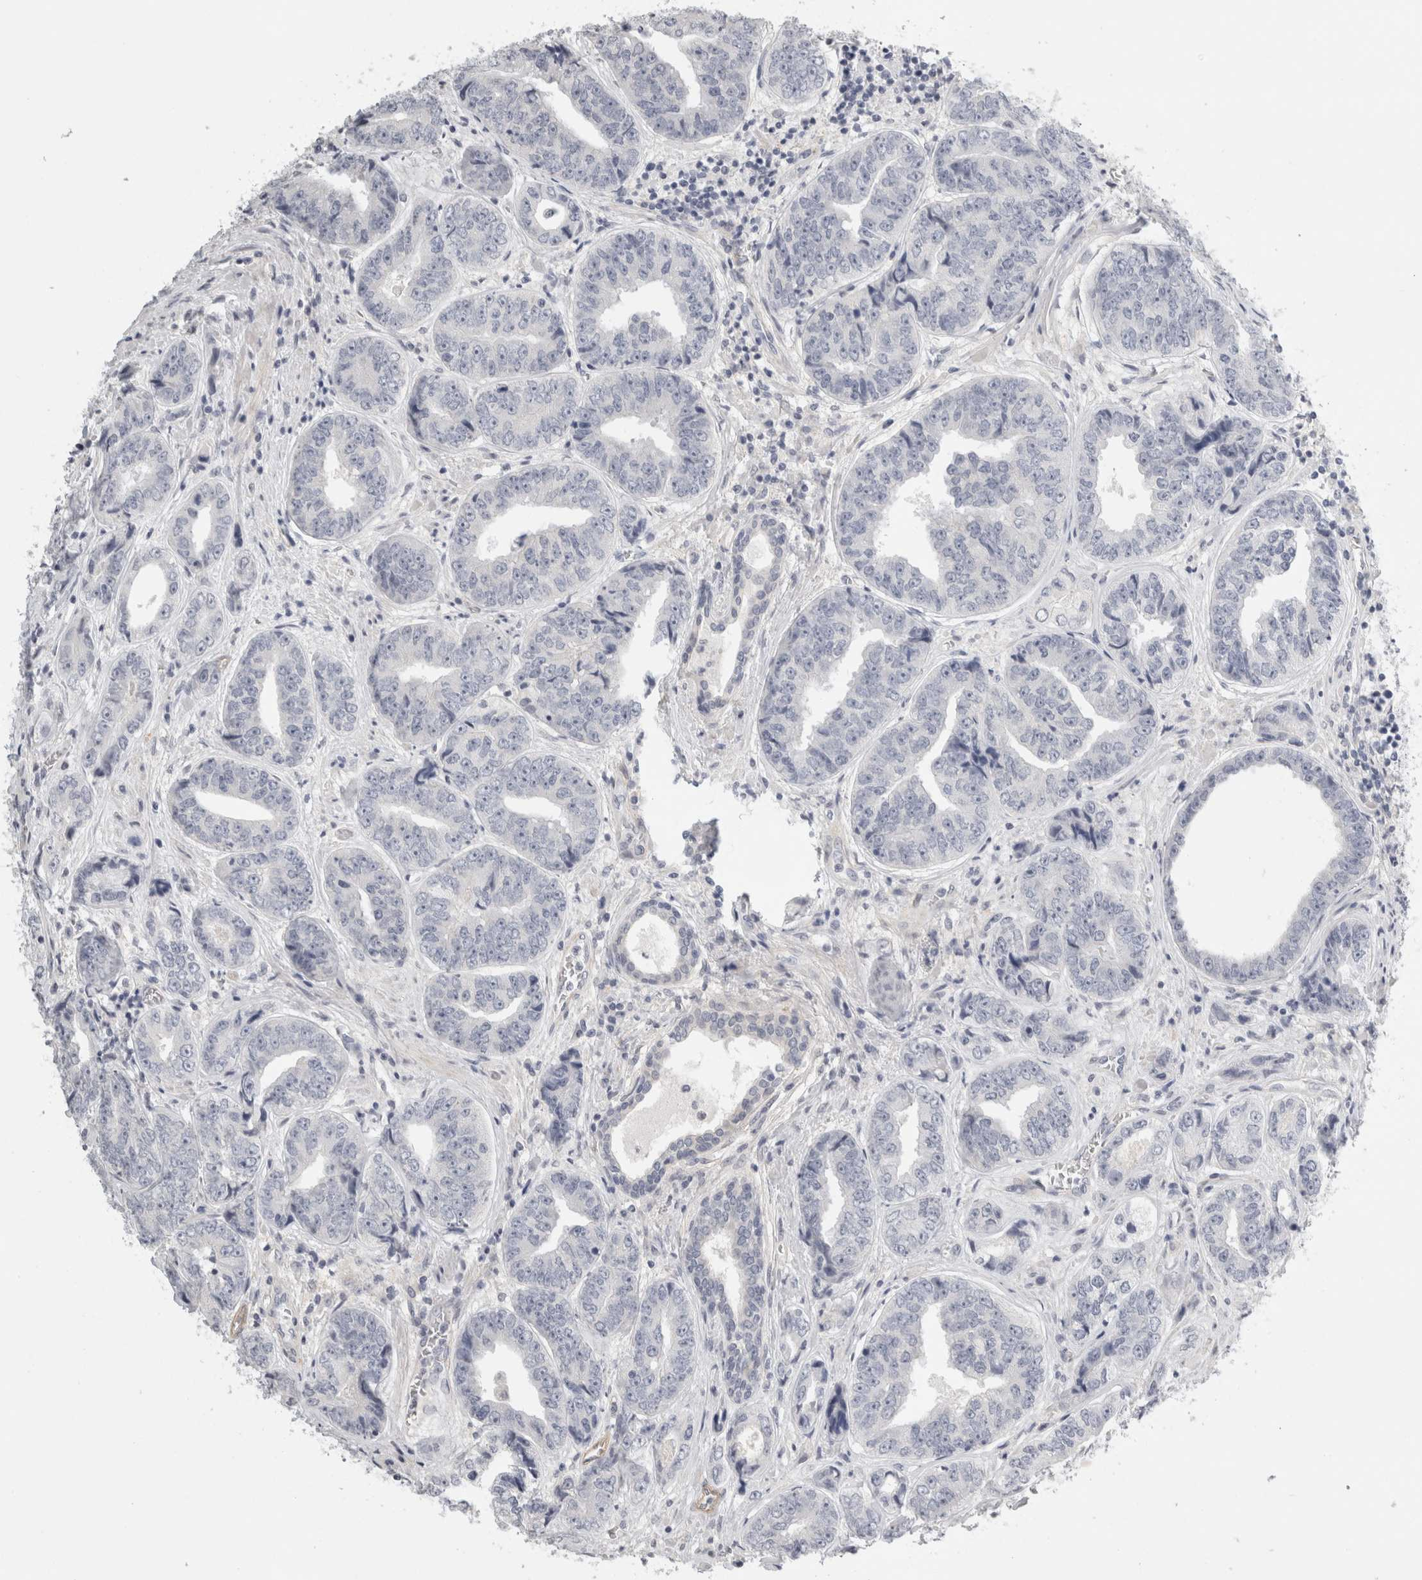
{"staining": {"intensity": "negative", "quantity": "none", "location": "none"}, "tissue": "prostate cancer", "cell_type": "Tumor cells", "image_type": "cancer", "snomed": [{"axis": "morphology", "description": "Adenocarcinoma, High grade"}, {"axis": "topography", "description": "Prostate"}], "caption": "An immunohistochemistry photomicrograph of prostate cancer (adenocarcinoma (high-grade)) is shown. There is no staining in tumor cells of prostate cancer (adenocarcinoma (high-grade)).", "gene": "FBLIM1", "patient": {"sex": "male", "age": 61}}